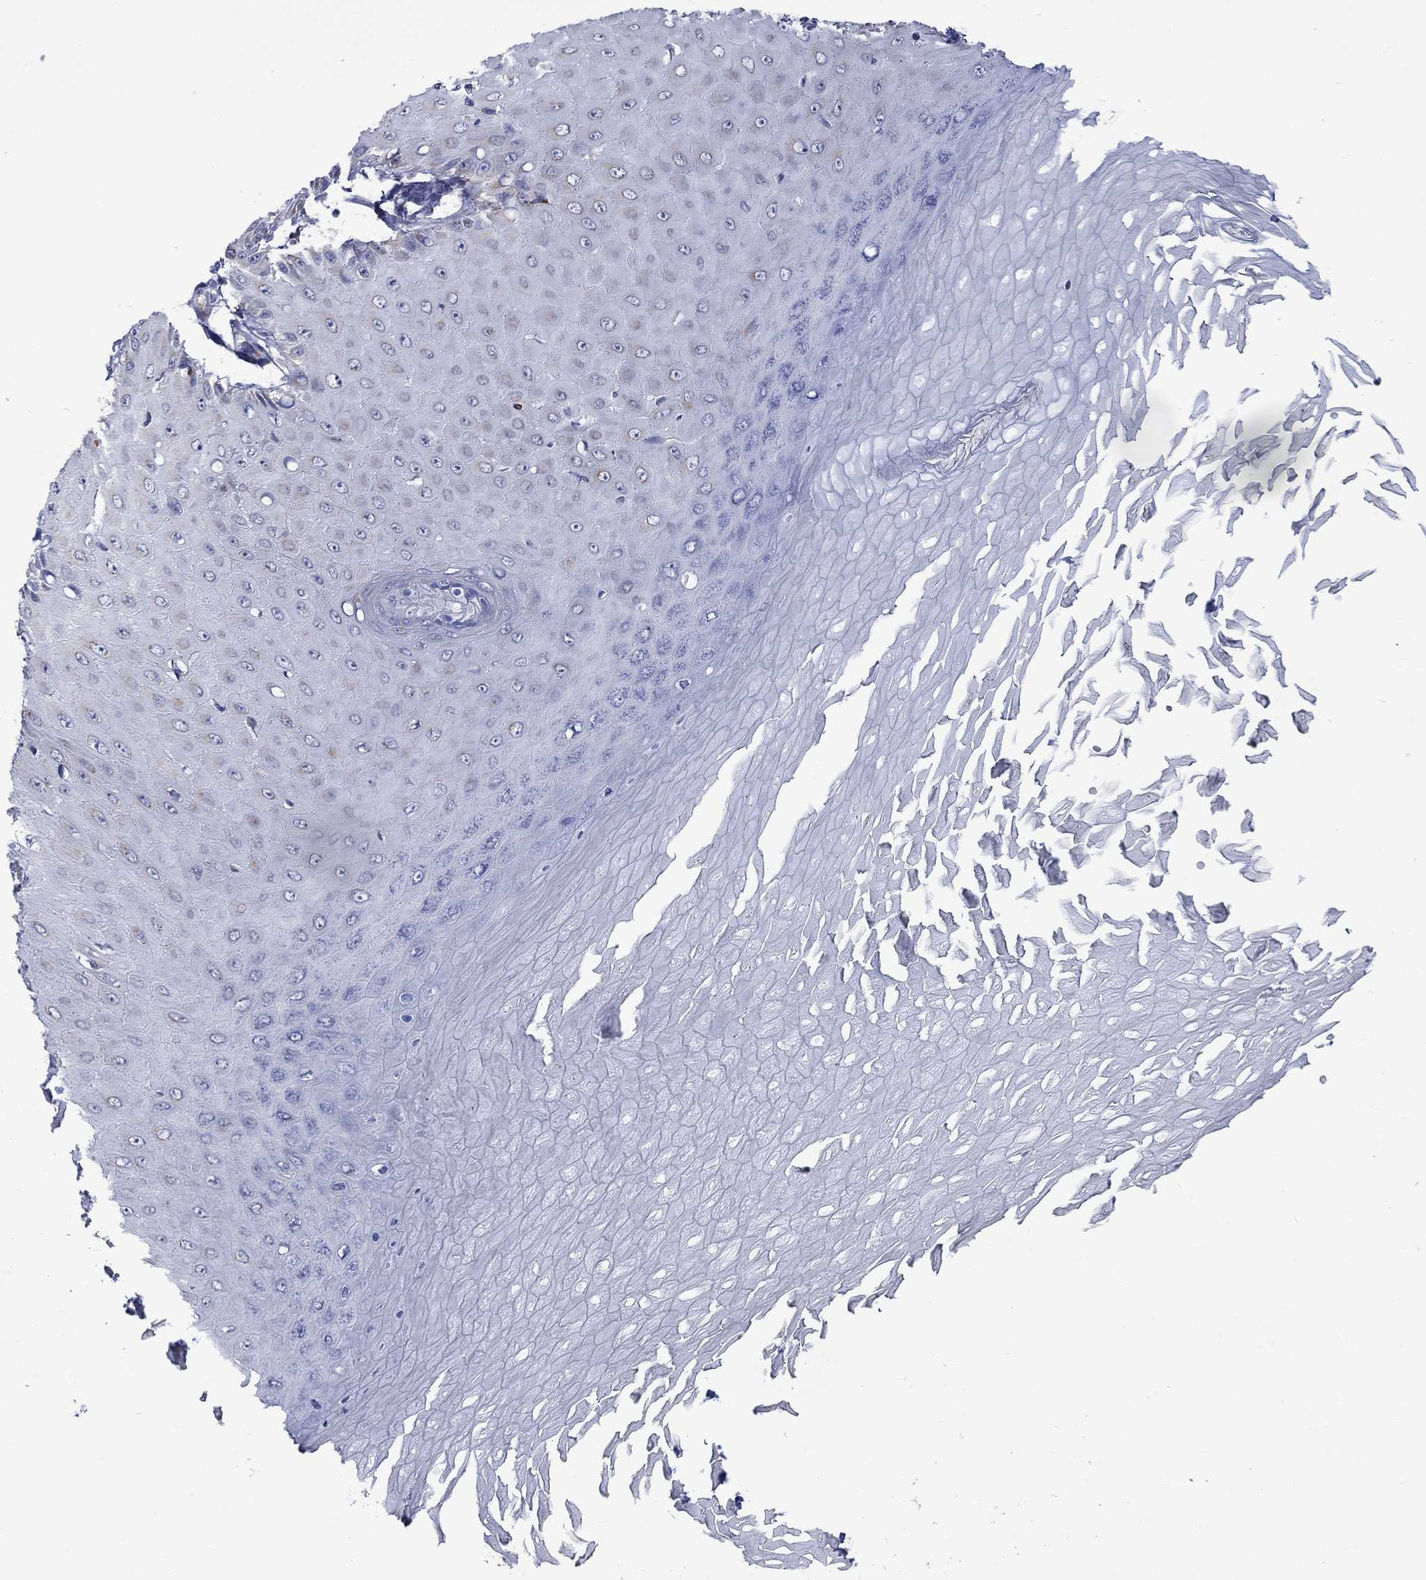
{"staining": {"intensity": "negative", "quantity": "none", "location": "none"}, "tissue": "skin cancer", "cell_type": "Tumor cells", "image_type": "cancer", "snomed": [{"axis": "morphology", "description": "Inflammation, NOS"}, {"axis": "morphology", "description": "Squamous cell carcinoma, NOS"}, {"axis": "topography", "description": "Skin"}], "caption": "Skin cancer (squamous cell carcinoma) was stained to show a protein in brown. There is no significant expression in tumor cells.", "gene": "CISD1", "patient": {"sex": "male", "age": 70}}